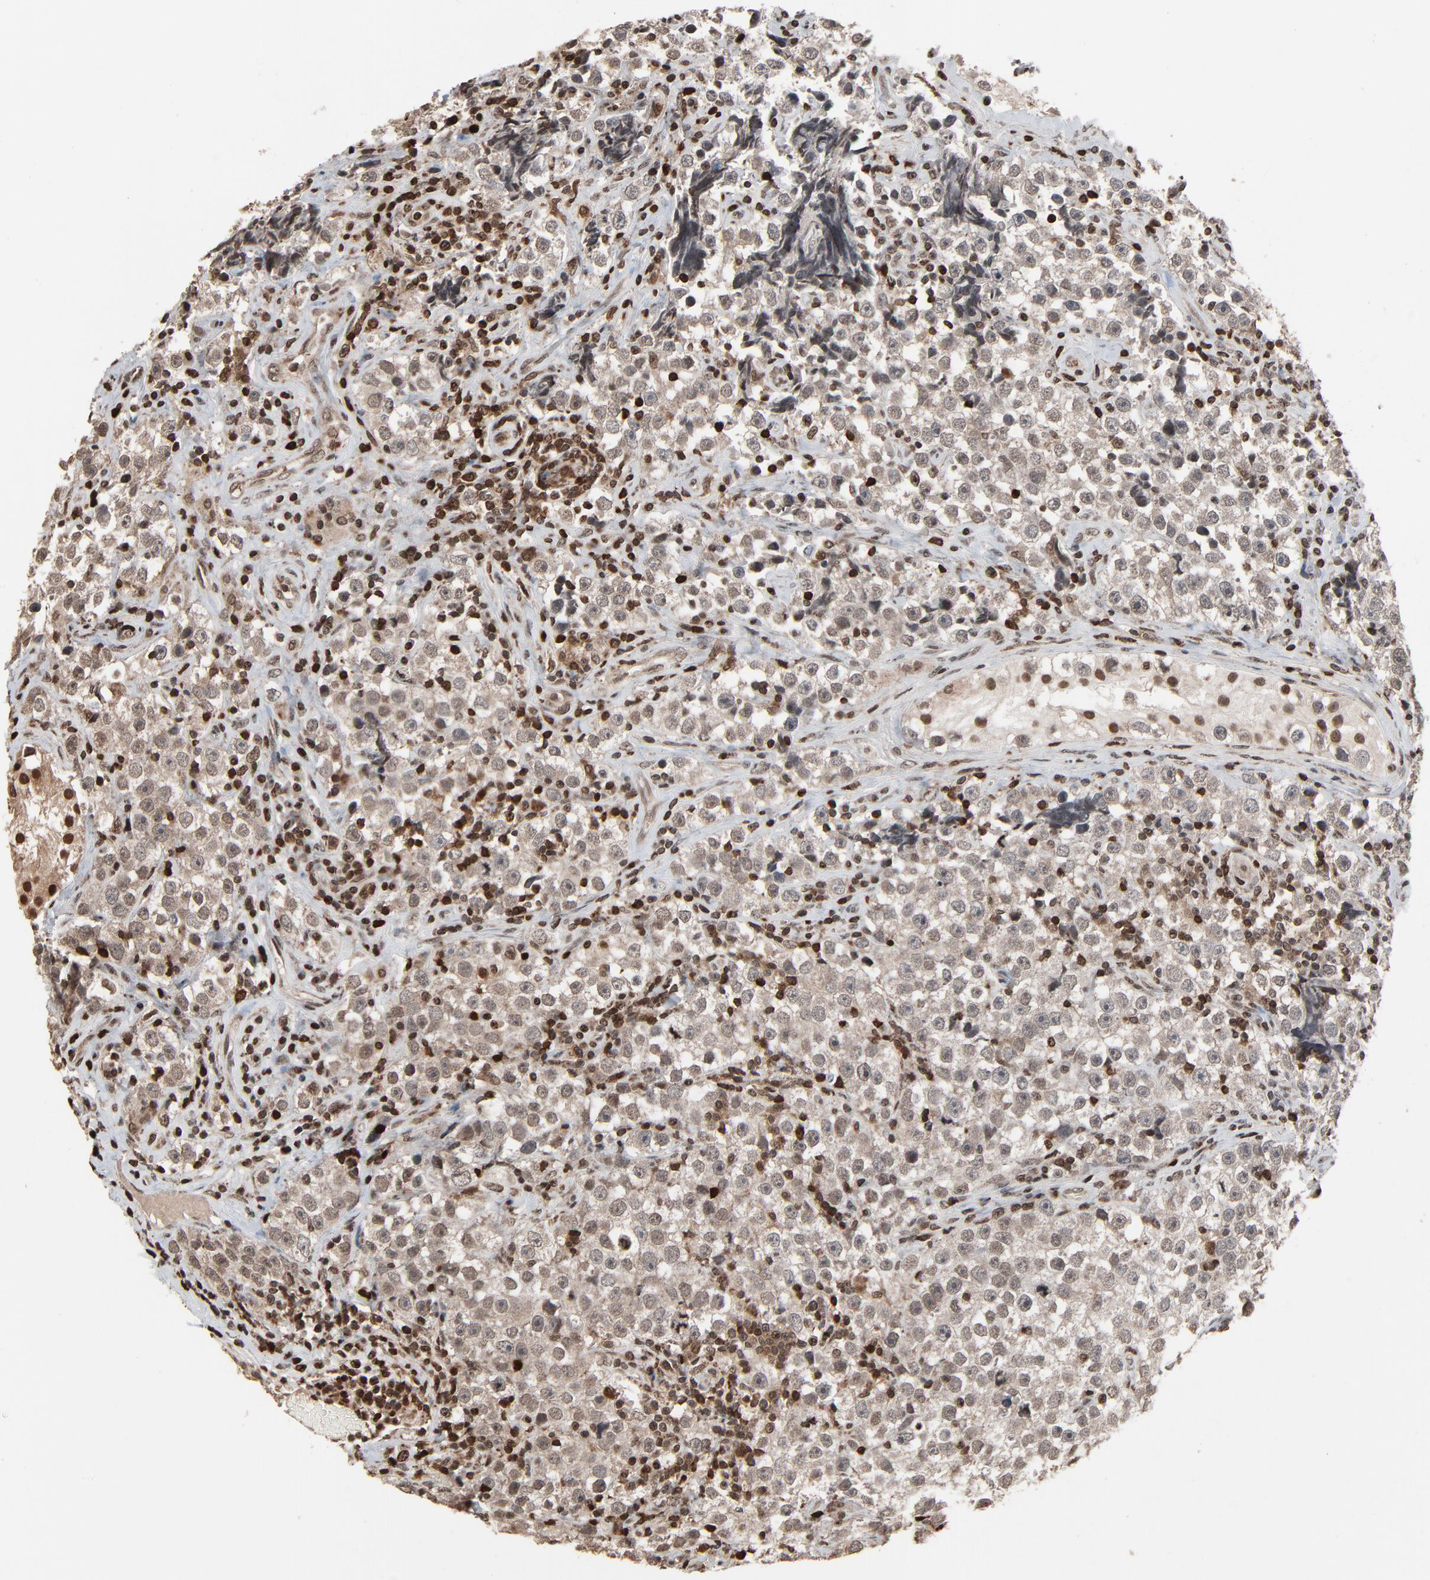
{"staining": {"intensity": "weak", "quantity": ">75%", "location": "cytoplasmic/membranous,nuclear"}, "tissue": "testis cancer", "cell_type": "Tumor cells", "image_type": "cancer", "snomed": [{"axis": "morphology", "description": "Seminoma, NOS"}, {"axis": "topography", "description": "Testis"}], "caption": "There is low levels of weak cytoplasmic/membranous and nuclear positivity in tumor cells of testis seminoma, as demonstrated by immunohistochemical staining (brown color).", "gene": "RPS6KA3", "patient": {"sex": "male", "age": 32}}